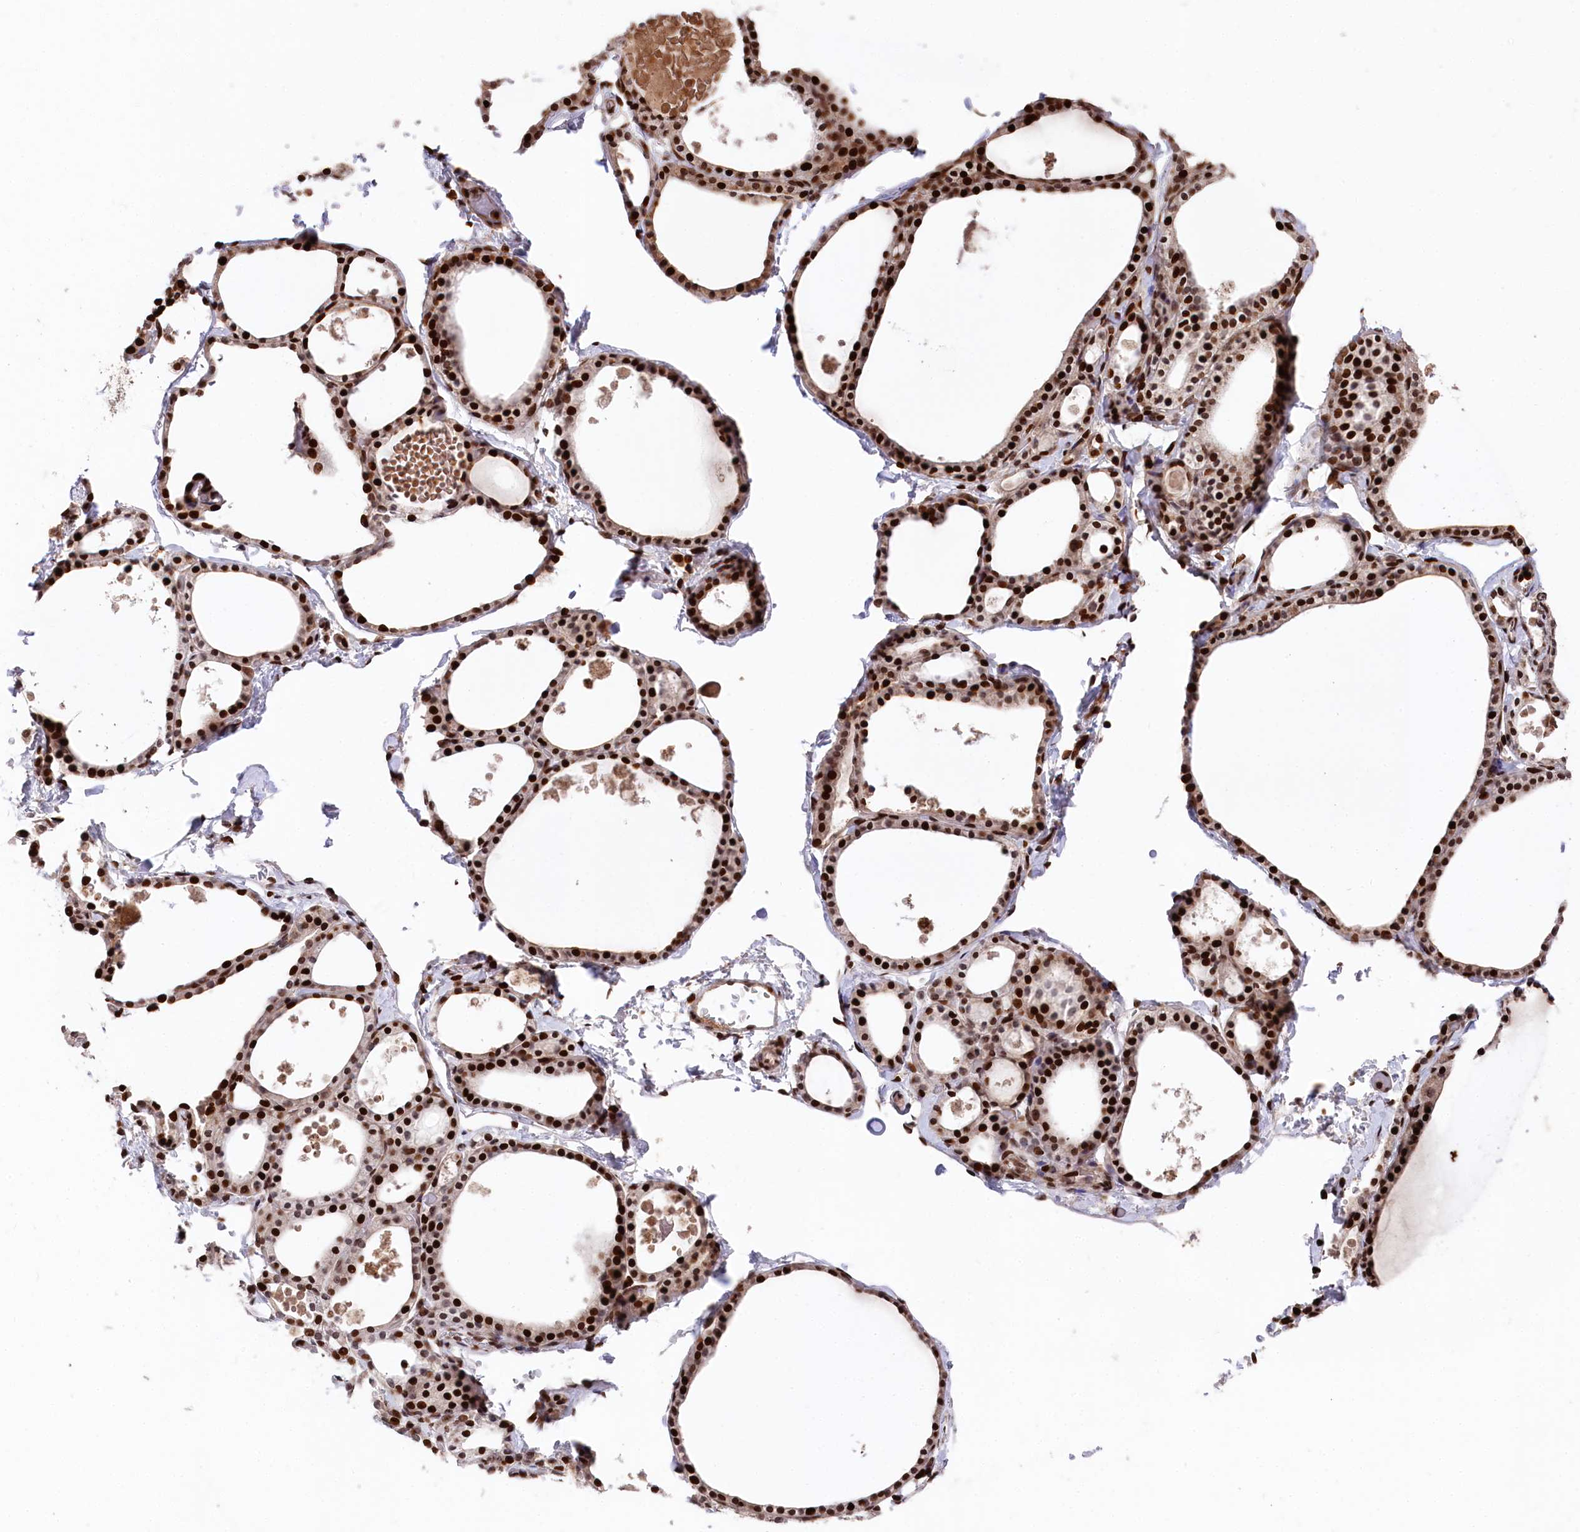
{"staining": {"intensity": "strong", "quantity": ">75%", "location": "nuclear"}, "tissue": "thyroid gland", "cell_type": "Glandular cells", "image_type": "normal", "snomed": [{"axis": "morphology", "description": "Normal tissue, NOS"}, {"axis": "topography", "description": "Thyroid gland"}], "caption": "Benign thyroid gland demonstrates strong nuclear positivity in approximately >75% of glandular cells, visualized by immunohistochemistry.", "gene": "MCF2L2", "patient": {"sex": "male", "age": 56}}